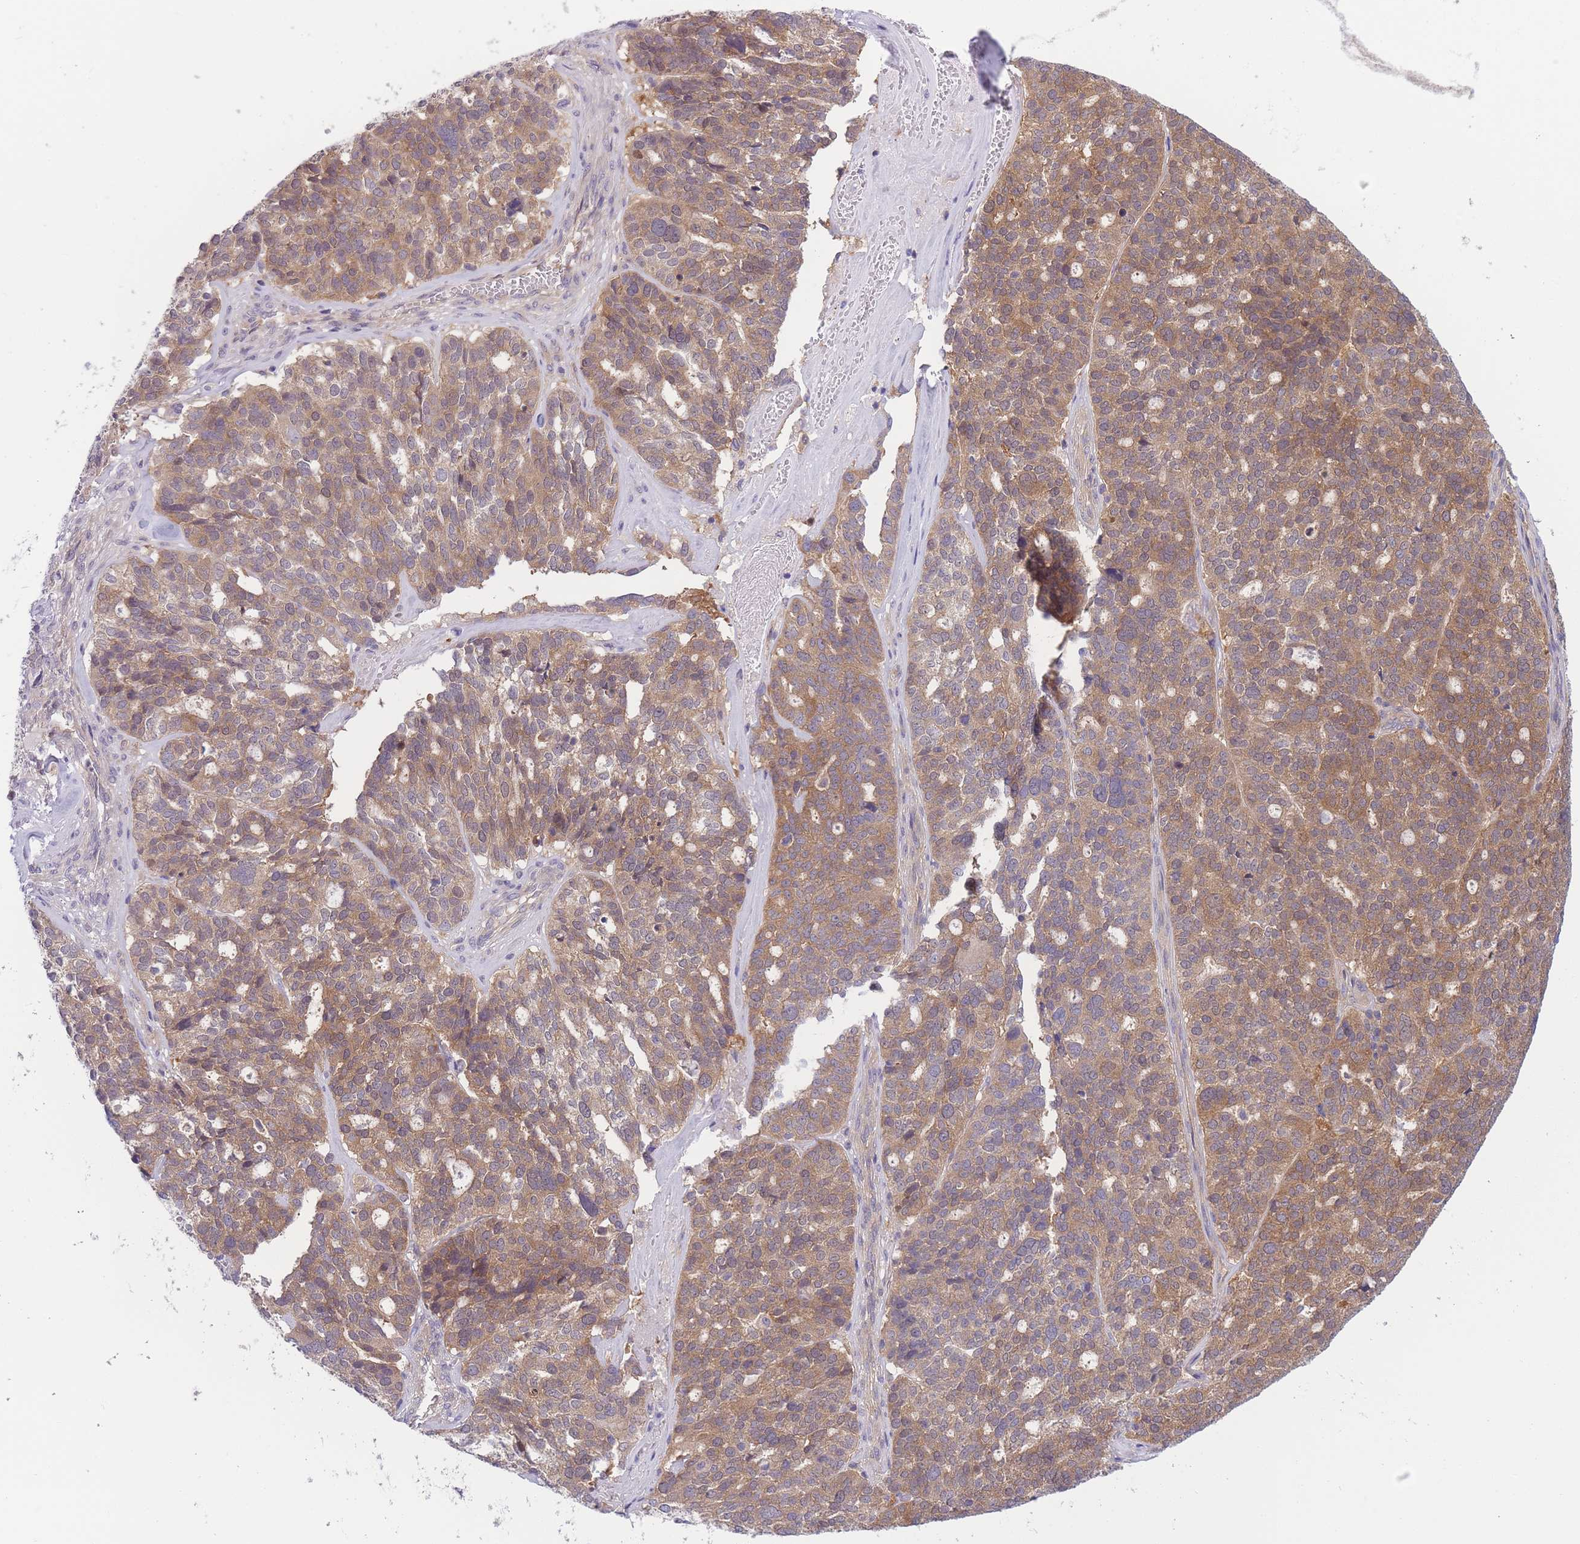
{"staining": {"intensity": "moderate", "quantity": ">75%", "location": "cytoplasmic/membranous"}, "tissue": "ovarian cancer", "cell_type": "Tumor cells", "image_type": "cancer", "snomed": [{"axis": "morphology", "description": "Cystadenocarcinoma, serous, NOS"}, {"axis": "topography", "description": "Ovary"}], "caption": "This photomicrograph shows ovarian serous cystadenocarcinoma stained with immunohistochemistry to label a protein in brown. The cytoplasmic/membranous of tumor cells show moderate positivity for the protein. Nuclei are counter-stained blue.", "gene": "PFDN6", "patient": {"sex": "female", "age": 59}}